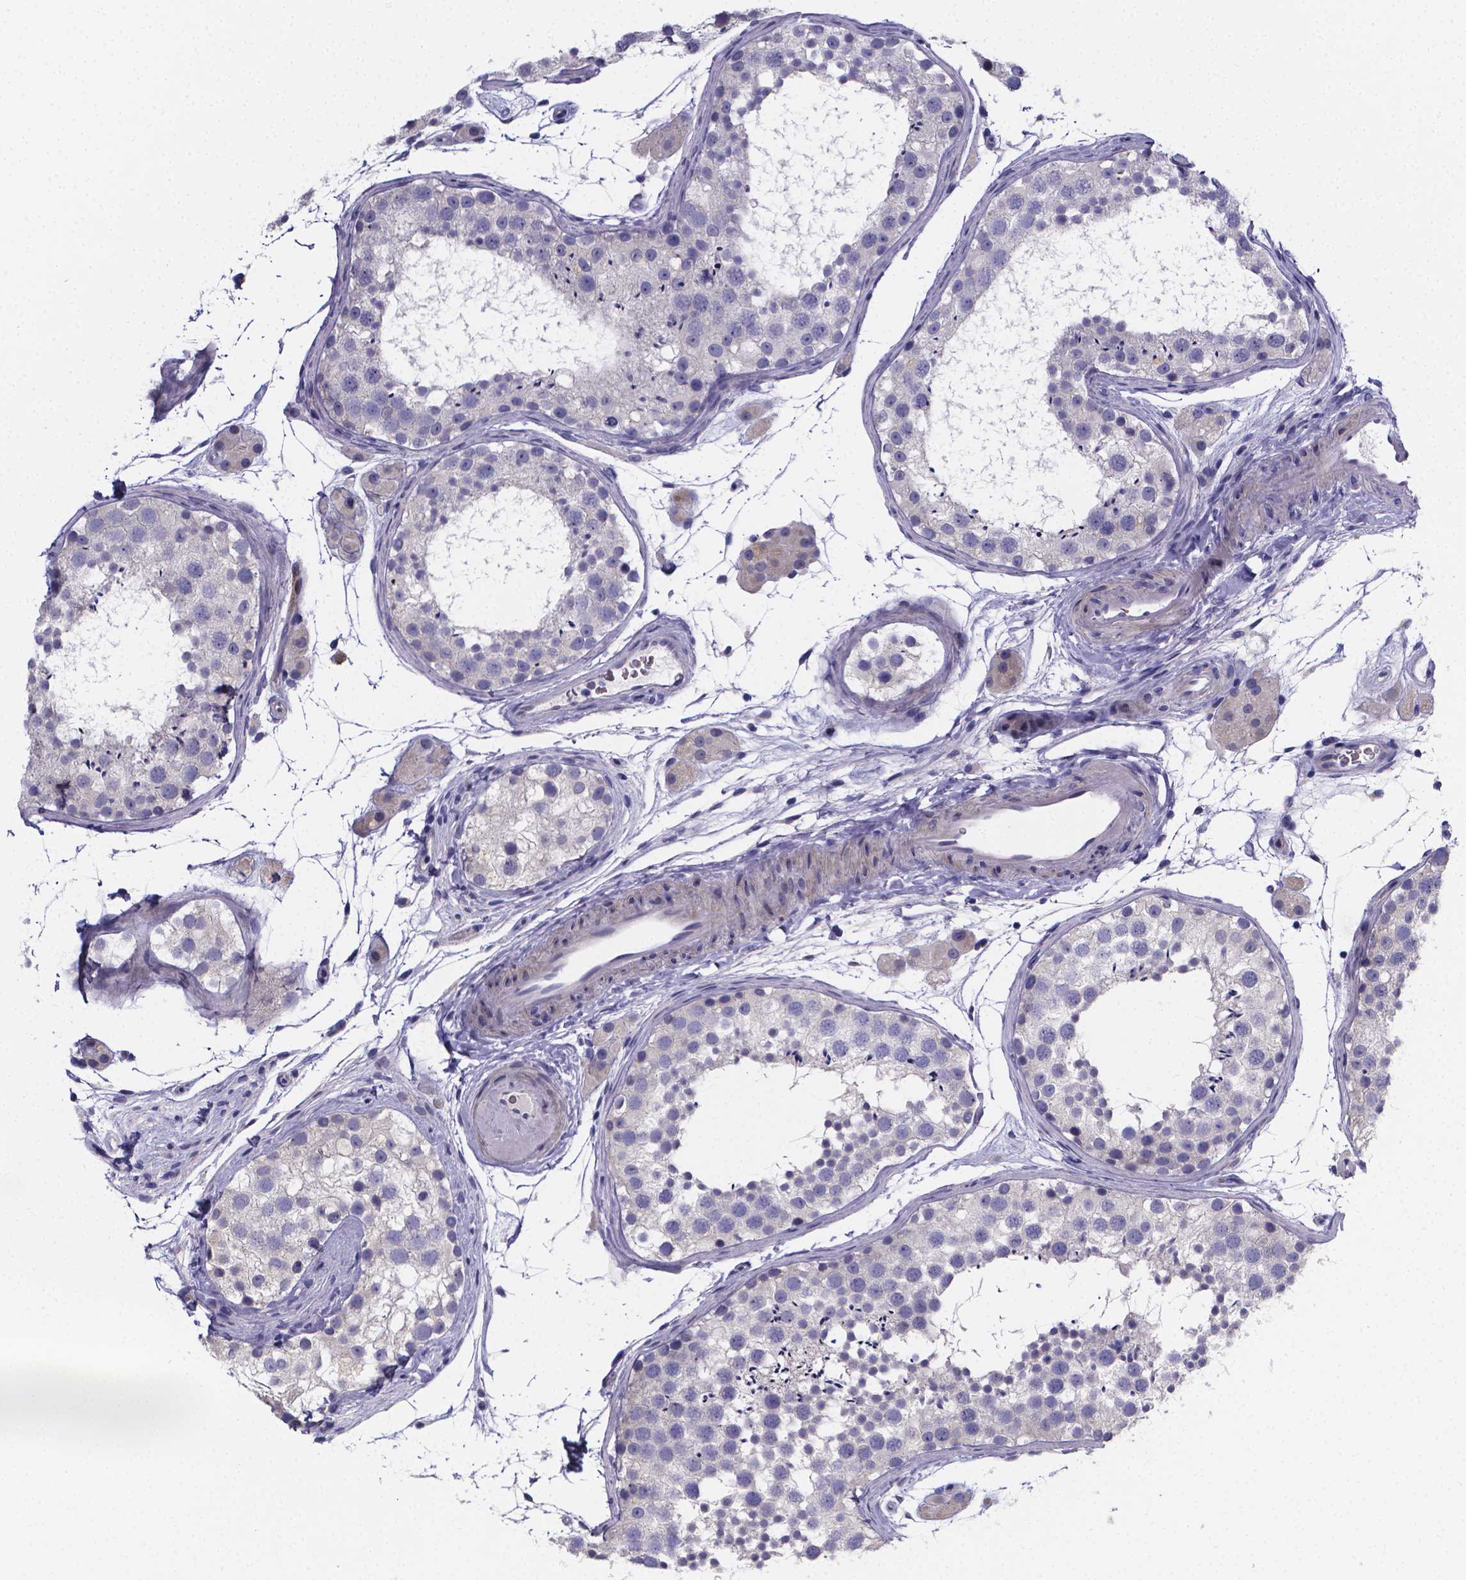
{"staining": {"intensity": "negative", "quantity": "none", "location": "none"}, "tissue": "testis", "cell_type": "Cells in seminiferous ducts", "image_type": "normal", "snomed": [{"axis": "morphology", "description": "Normal tissue, NOS"}, {"axis": "topography", "description": "Testis"}], "caption": "Immunohistochemistry (IHC) image of unremarkable testis: human testis stained with DAB (3,3'-diaminobenzidine) shows no significant protein staining in cells in seminiferous ducts.", "gene": "GABRA3", "patient": {"sex": "male", "age": 41}}